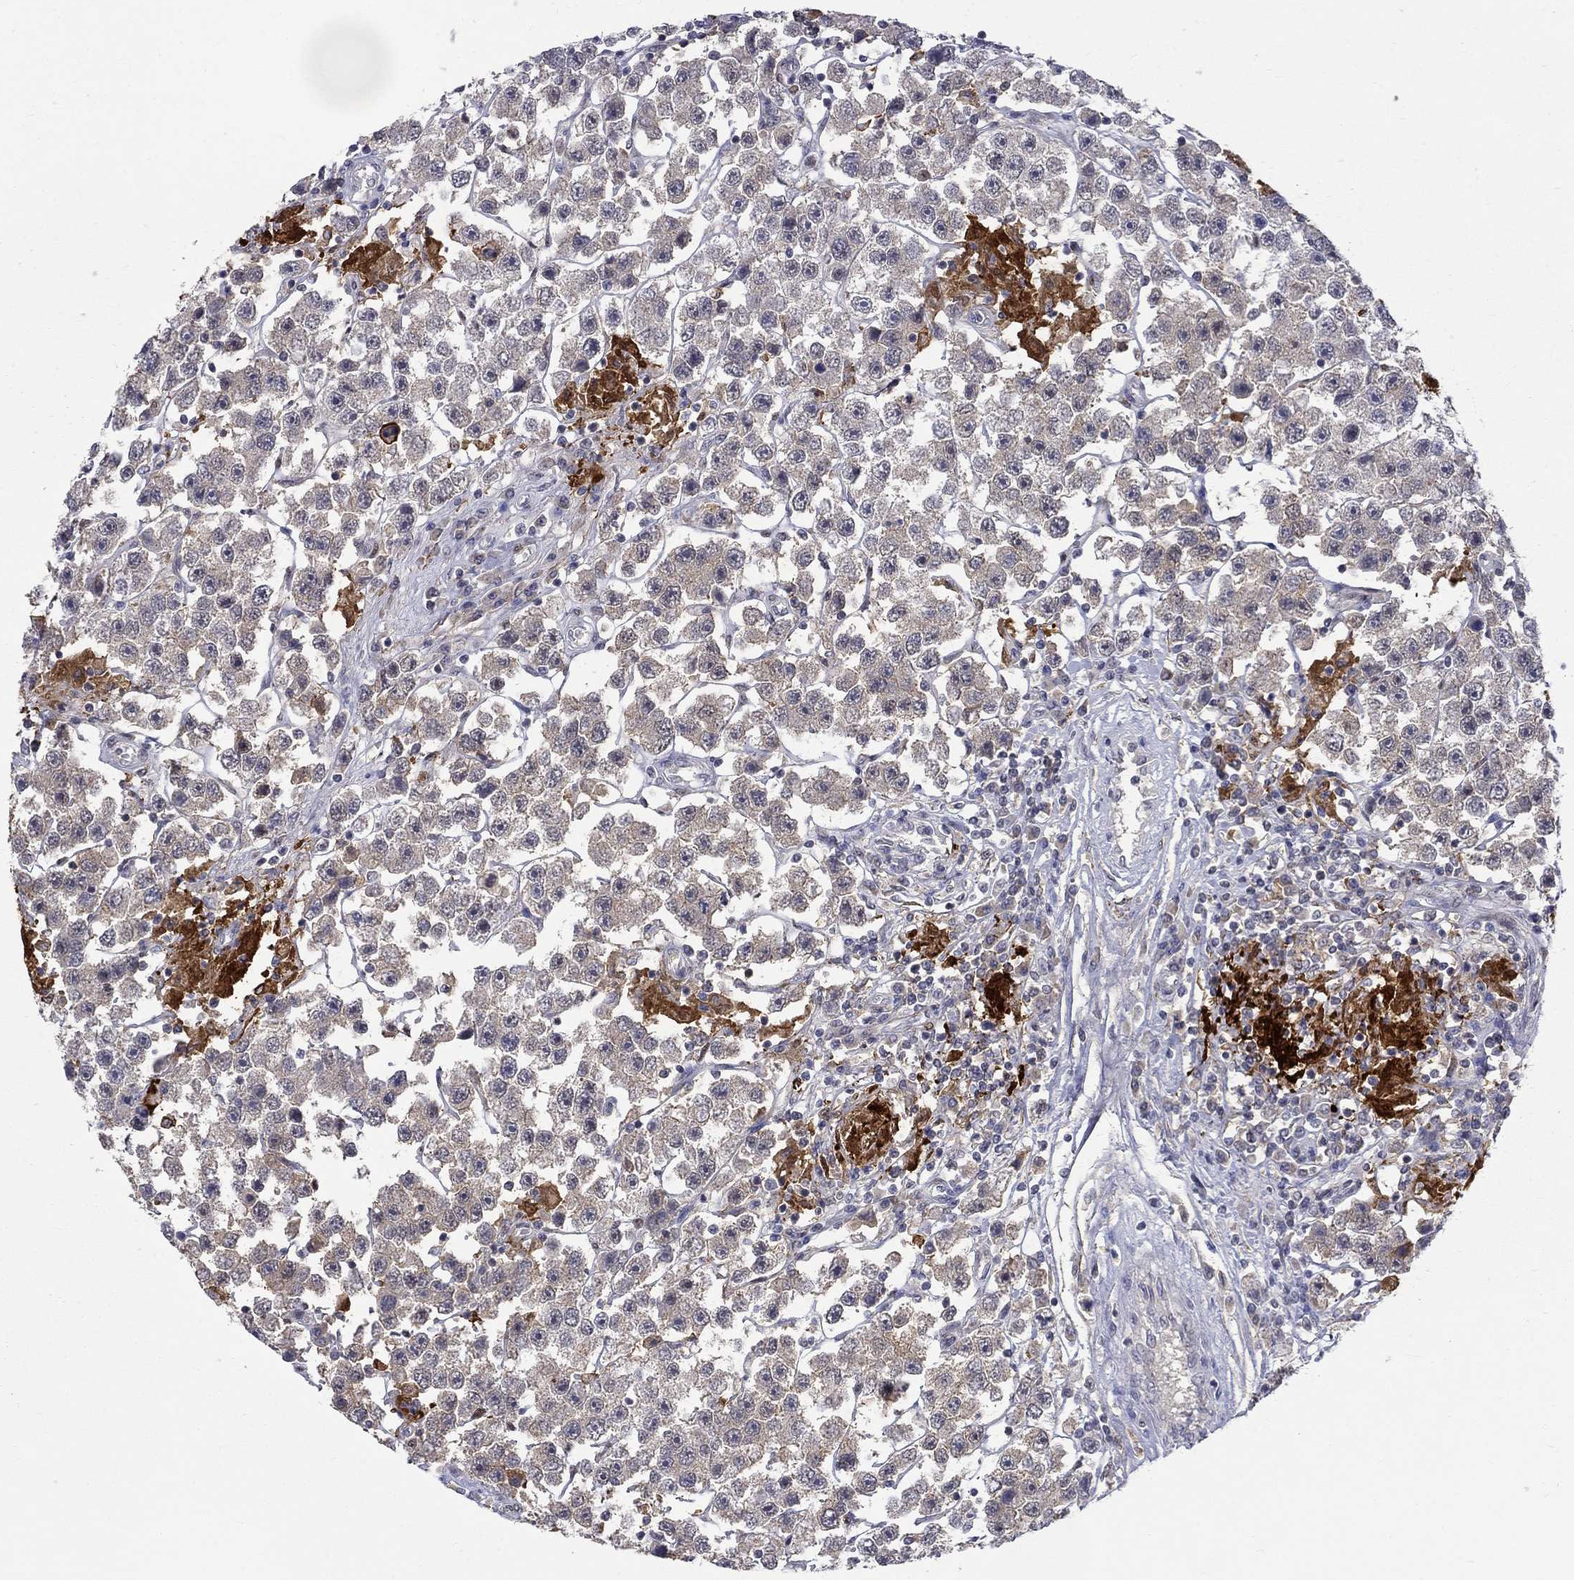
{"staining": {"intensity": "strong", "quantity": "<25%", "location": "cytoplasmic/membranous"}, "tissue": "testis cancer", "cell_type": "Tumor cells", "image_type": "cancer", "snomed": [{"axis": "morphology", "description": "Seminoma, NOS"}, {"axis": "topography", "description": "Testis"}], "caption": "A medium amount of strong cytoplasmic/membranous positivity is identified in about <25% of tumor cells in testis cancer (seminoma) tissue.", "gene": "PCBP3", "patient": {"sex": "male", "age": 45}}